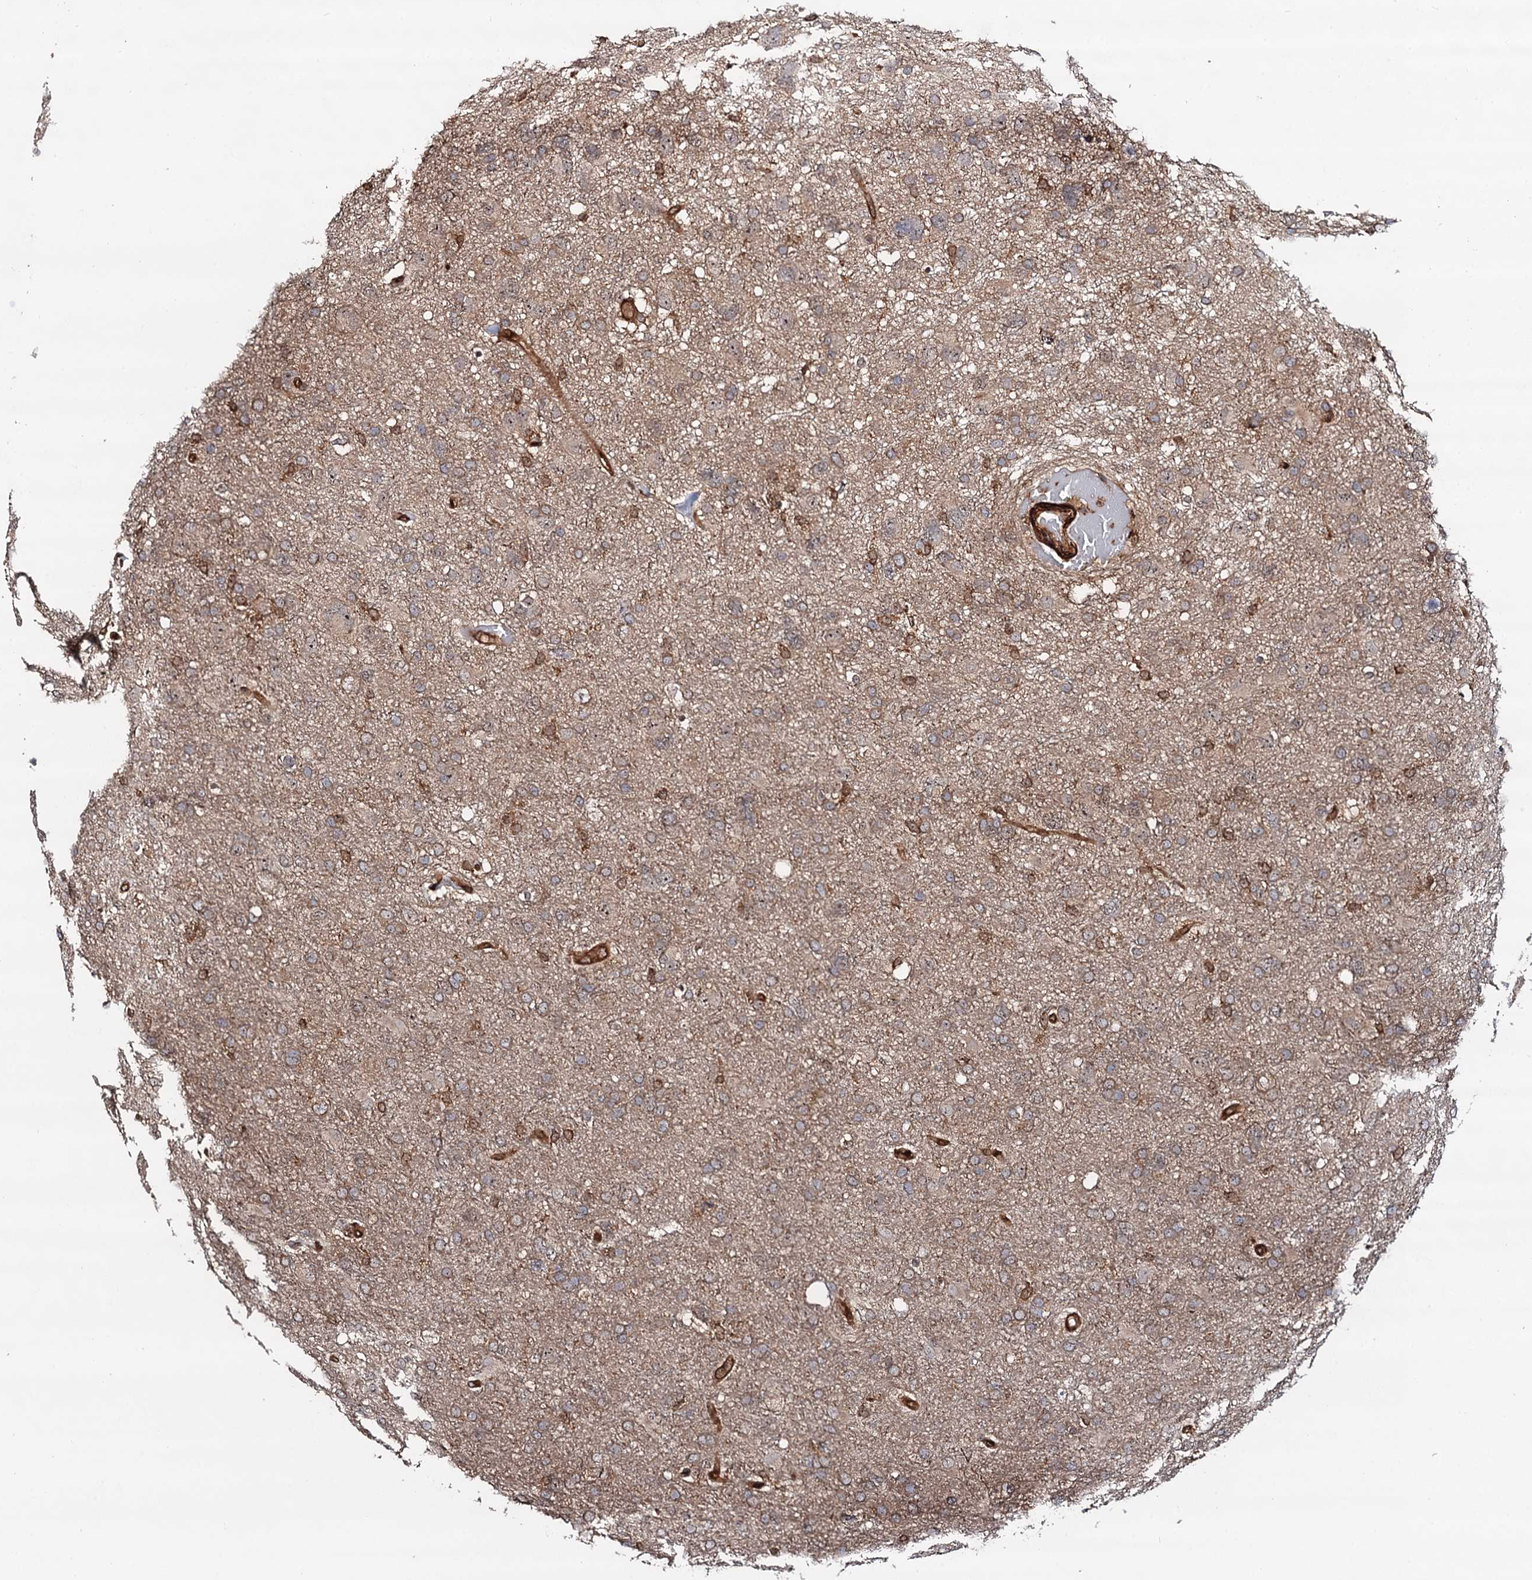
{"staining": {"intensity": "weak", "quantity": "25%-75%", "location": "cytoplasmic/membranous"}, "tissue": "glioma", "cell_type": "Tumor cells", "image_type": "cancer", "snomed": [{"axis": "morphology", "description": "Glioma, malignant, High grade"}, {"axis": "topography", "description": "Brain"}], "caption": "This histopathology image displays glioma stained with immunohistochemistry (IHC) to label a protein in brown. The cytoplasmic/membranous of tumor cells show weak positivity for the protein. Nuclei are counter-stained blue.", "gene": "BORA", "patient": {"sex": "male", "age": 61}}